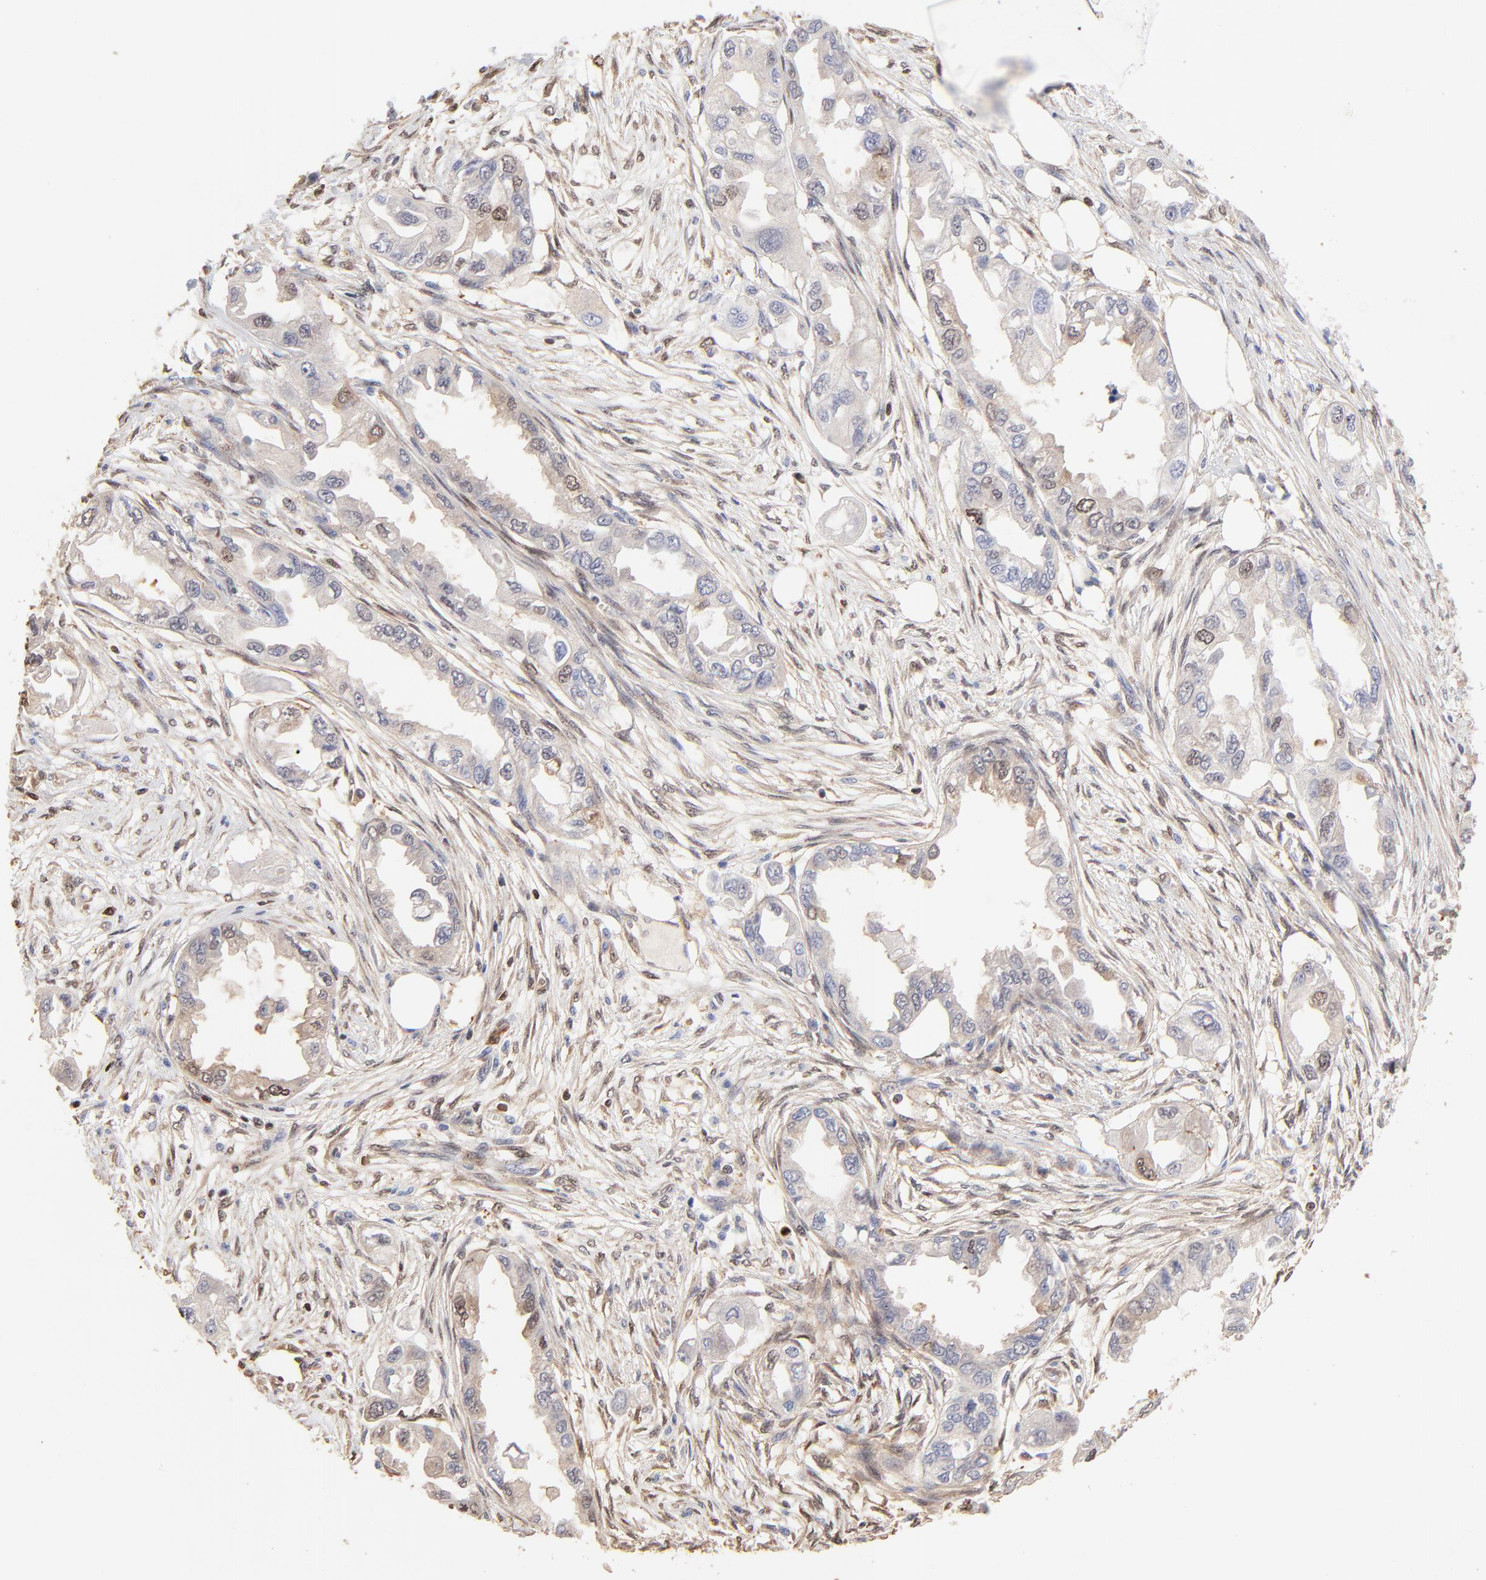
{"staining": {"intensity": "weak", "quantity": "<25%", "location": "nuclear"}, "tissue": "endometrial cancer", "cell_type": "Tumor cells", "image_type": "cancer", "snomed": [{"axis": "morphology", "description": "Adenocarcinoma, NOS"}, {"axis": "topography", "description": "Endometrium"}], "caption": "DAB (3,3'-diaminobenzidine) immunohistochemical staining of endometrial adenocarcinoma shows no significant expression in tumor cells.", "gene": "BIRC5", "patient": {"sex": "female", "age": 67}}